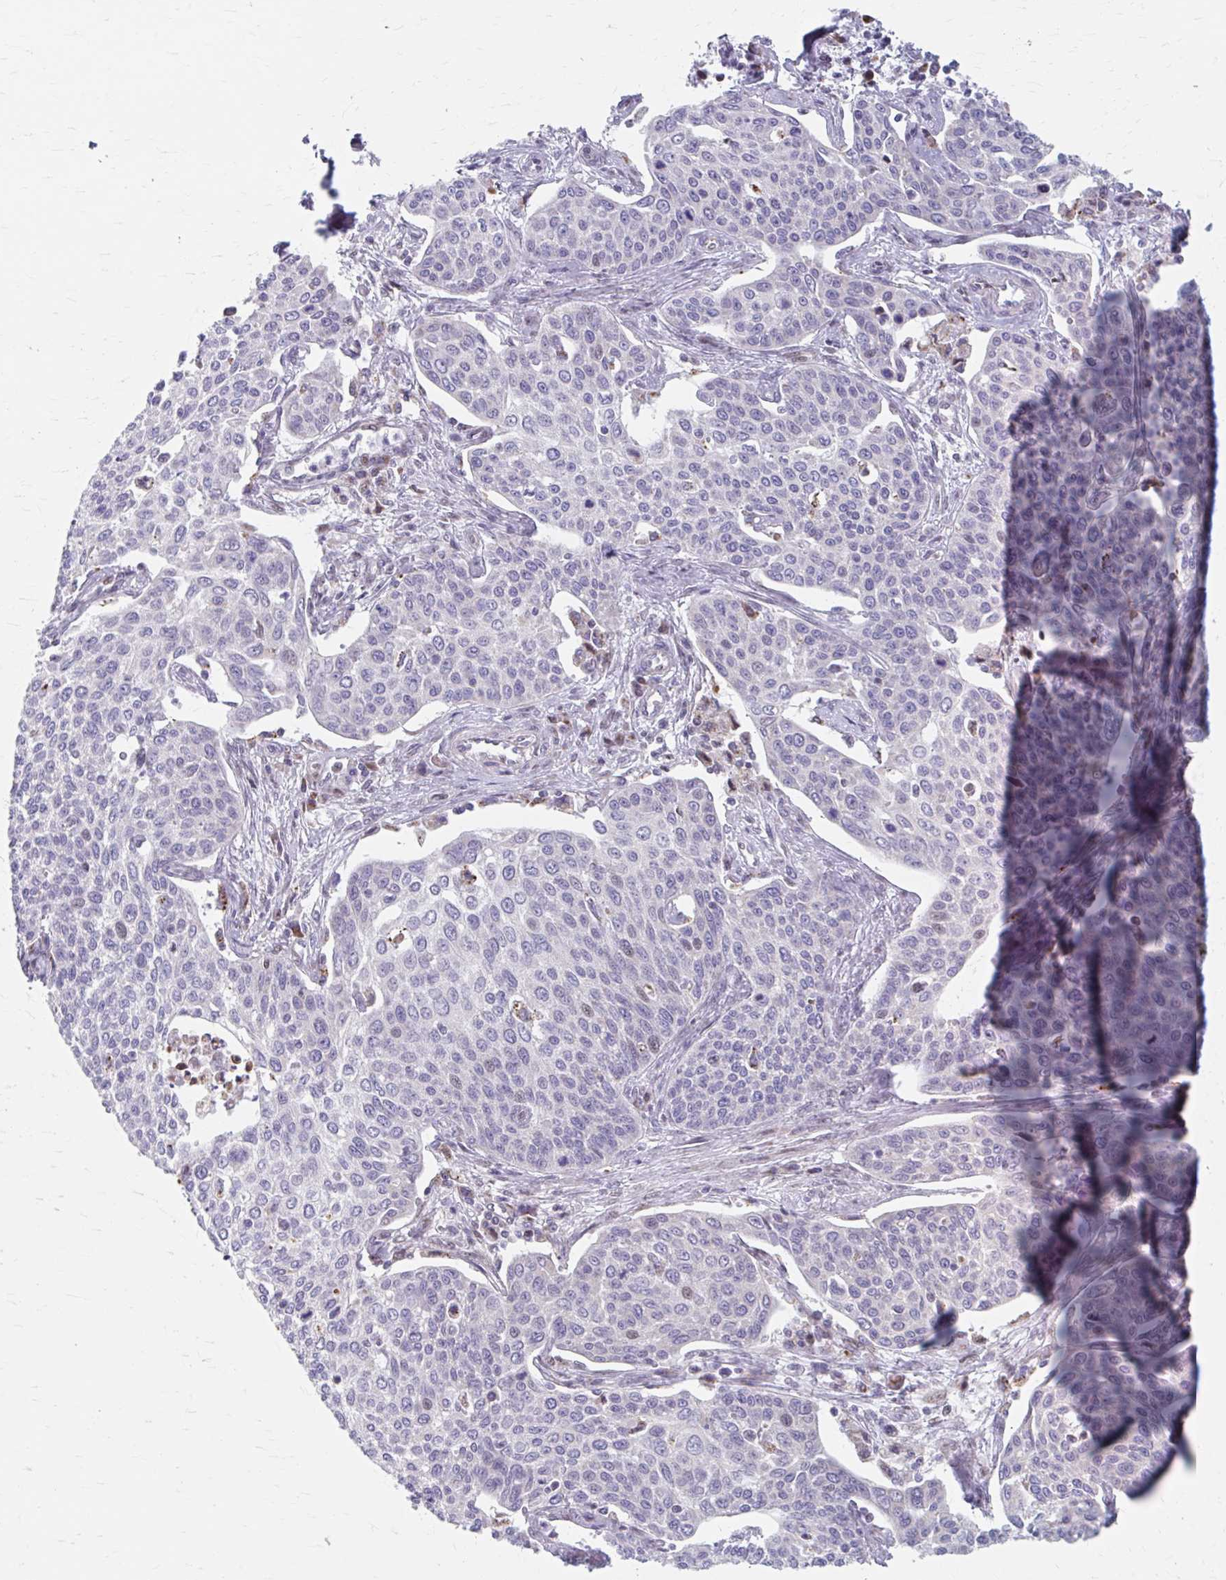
{"staining": {"intensity": "negative", "quantity": "none", "location": "none"}, "tissue": "cervical cancer", "cell_type": "Tumor cells", "image_type": "cancer", "snomed": [{"axis": "morphology", "description": "Squamous cell carcinoma, NOS"}, {"axis": "topography", "description": "Cervix"}], "caption": "Immunohistochemical staining of human cervical squamous cell carcinoma reveals no significant expression in tumor cells.", "gene": "BEAN1", "patient": {"sex": "female", "age": 34}}